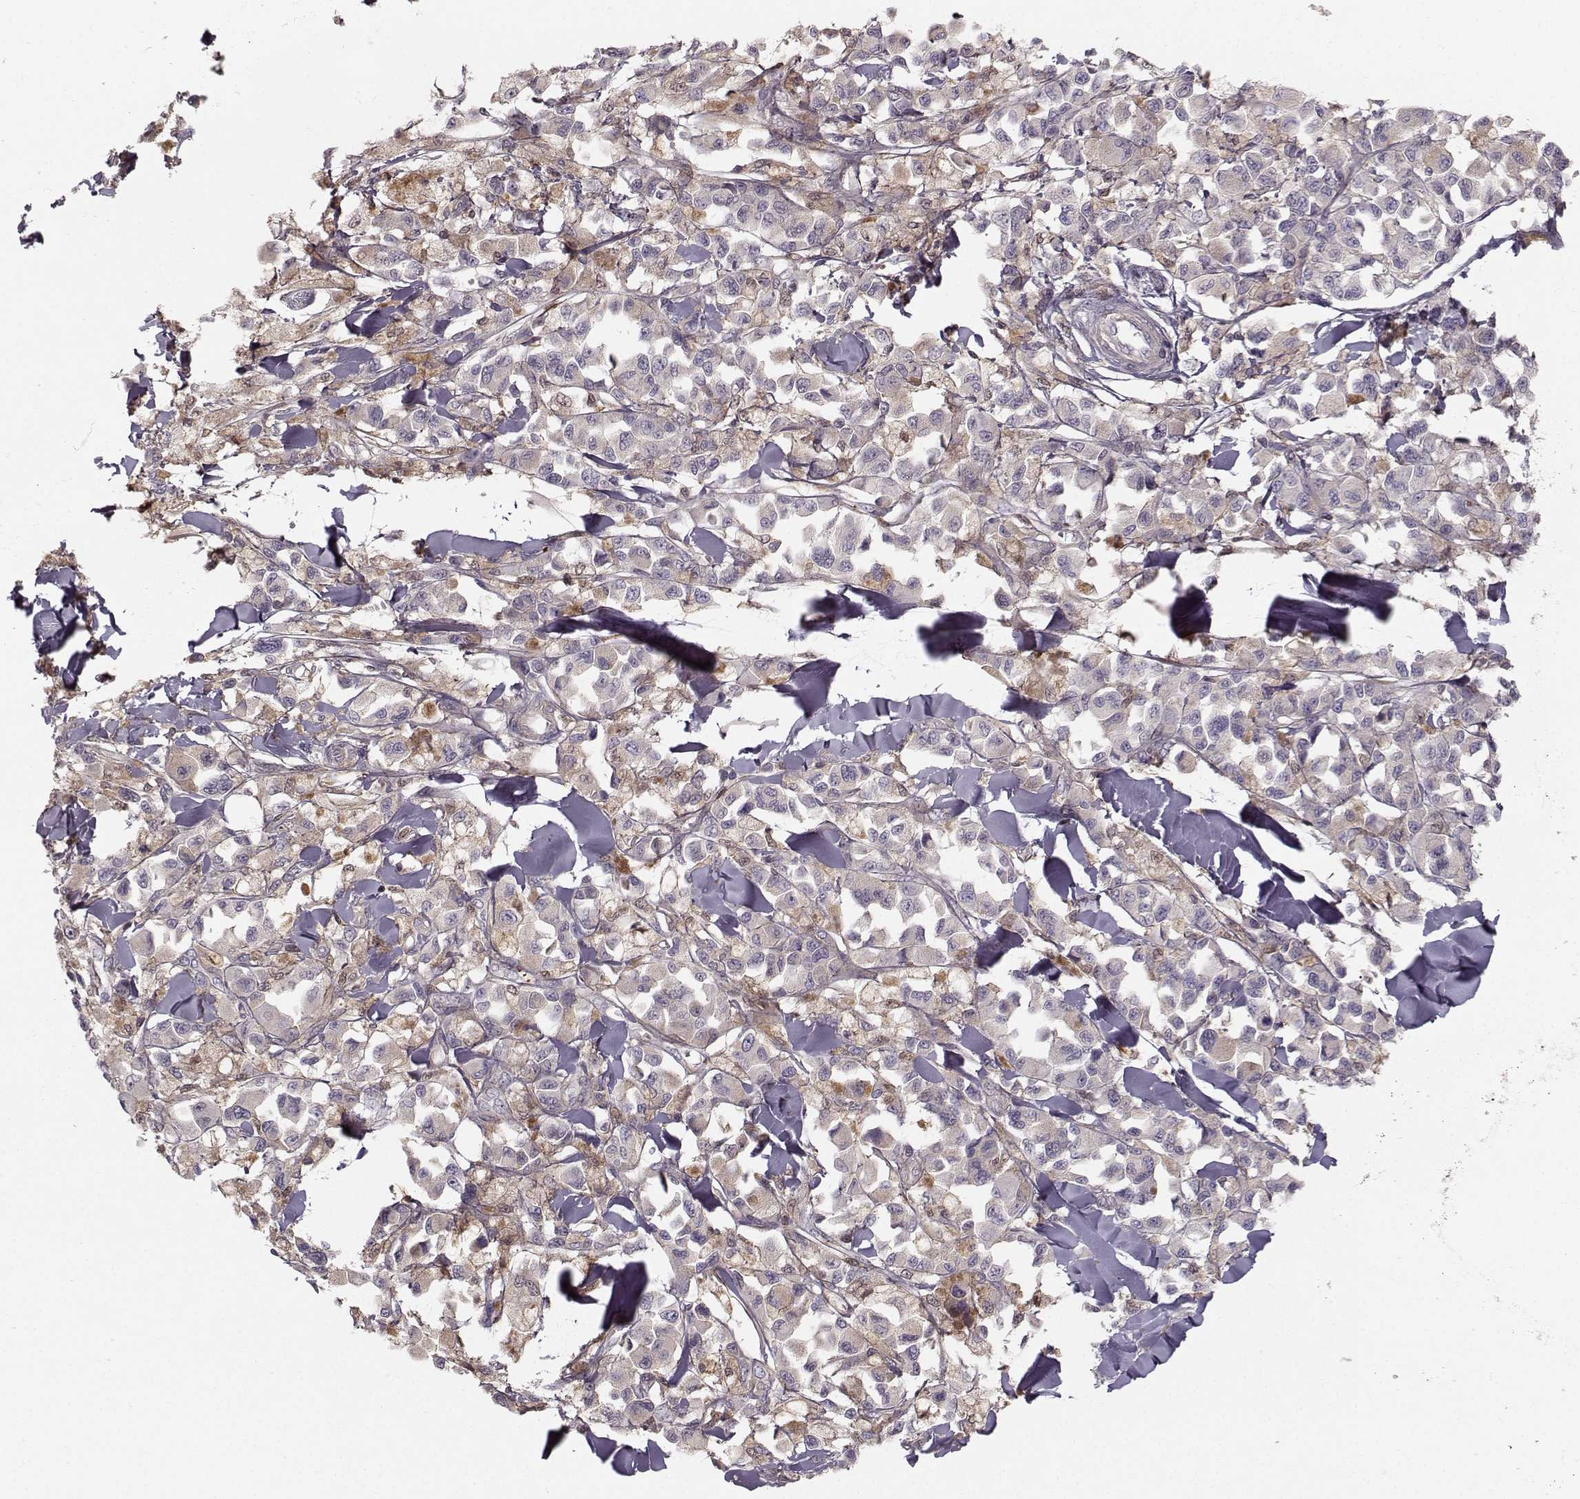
{"staining": {"intensity": "negative", "quantity": "none", "location": "none"}, "tissue": "melanoma", "cell_type": "Tumor cells", "image_type": "cancer", "snomed": [{"axis": "morphology", "description": "Malignant melanoma, NOS"}, {"axis": "topography", "description": "Skin"}], "caption": "DAB (3,3'-diaminobenzidine) immunohistochemical staining of melanoma exhibits no significant expression in tumor cells.", "gene": "ASB16", "patient": {"sex": "female", "age": 58}}